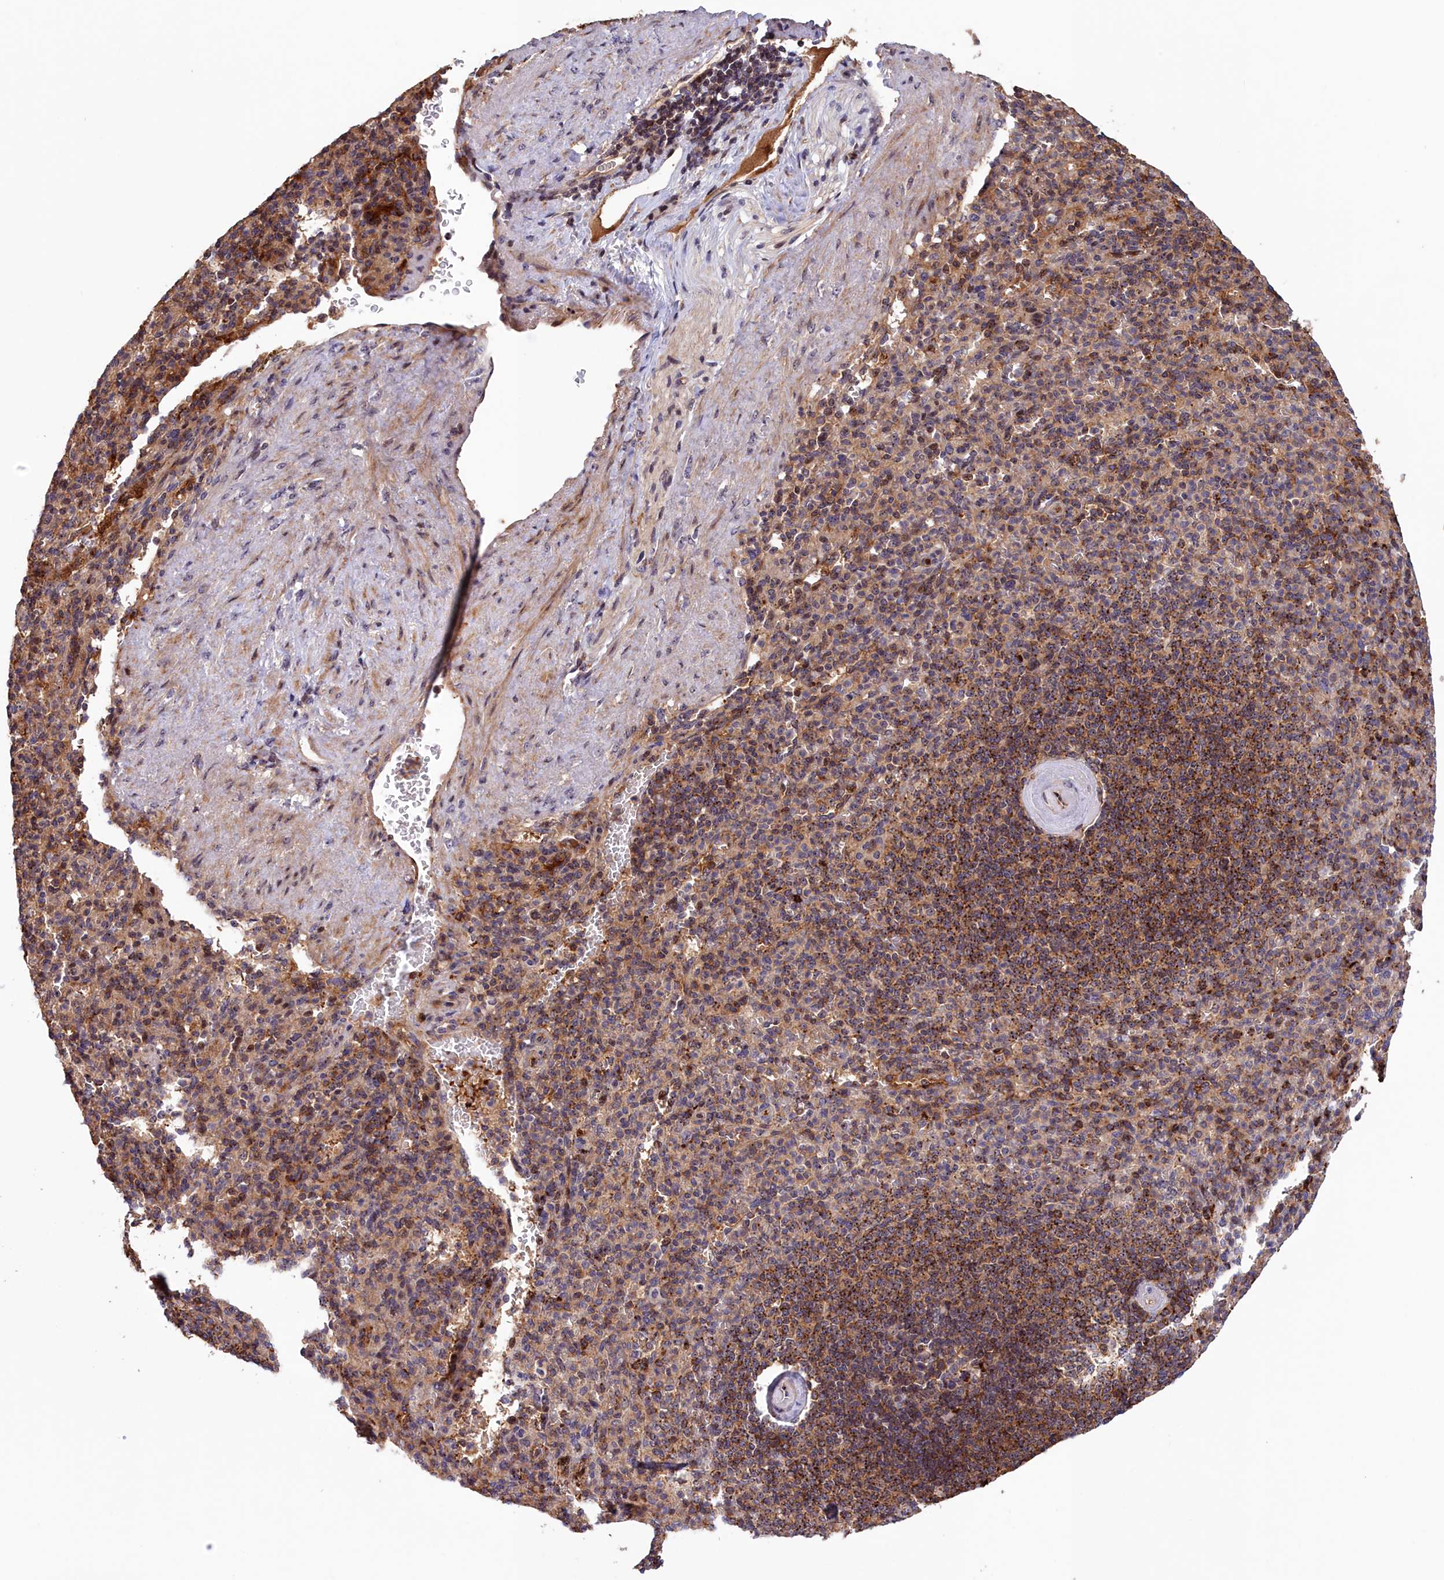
{"staining": {"intensity": "moderate", "quantity": ">75%", "location": "cytoplasmic/membranous"}, "tissue": "spleen", "cell_type": "Cells in red pulp", "image_type": "normal", "snomed": [{"axis": "morphology", "description": "Normal tissue, NOS"}, {"axis": "topography", "description": "Spleen"}], "caption": "An immunohistochemistry micrograph of unremarkable tissue is shown. Protein staining in brown labels moderate cytoplasmic/membranous positivity in spleen within cells in red pulp.", "gene": "NEURL4", "patient": {"sex": "female", "age": 74}}